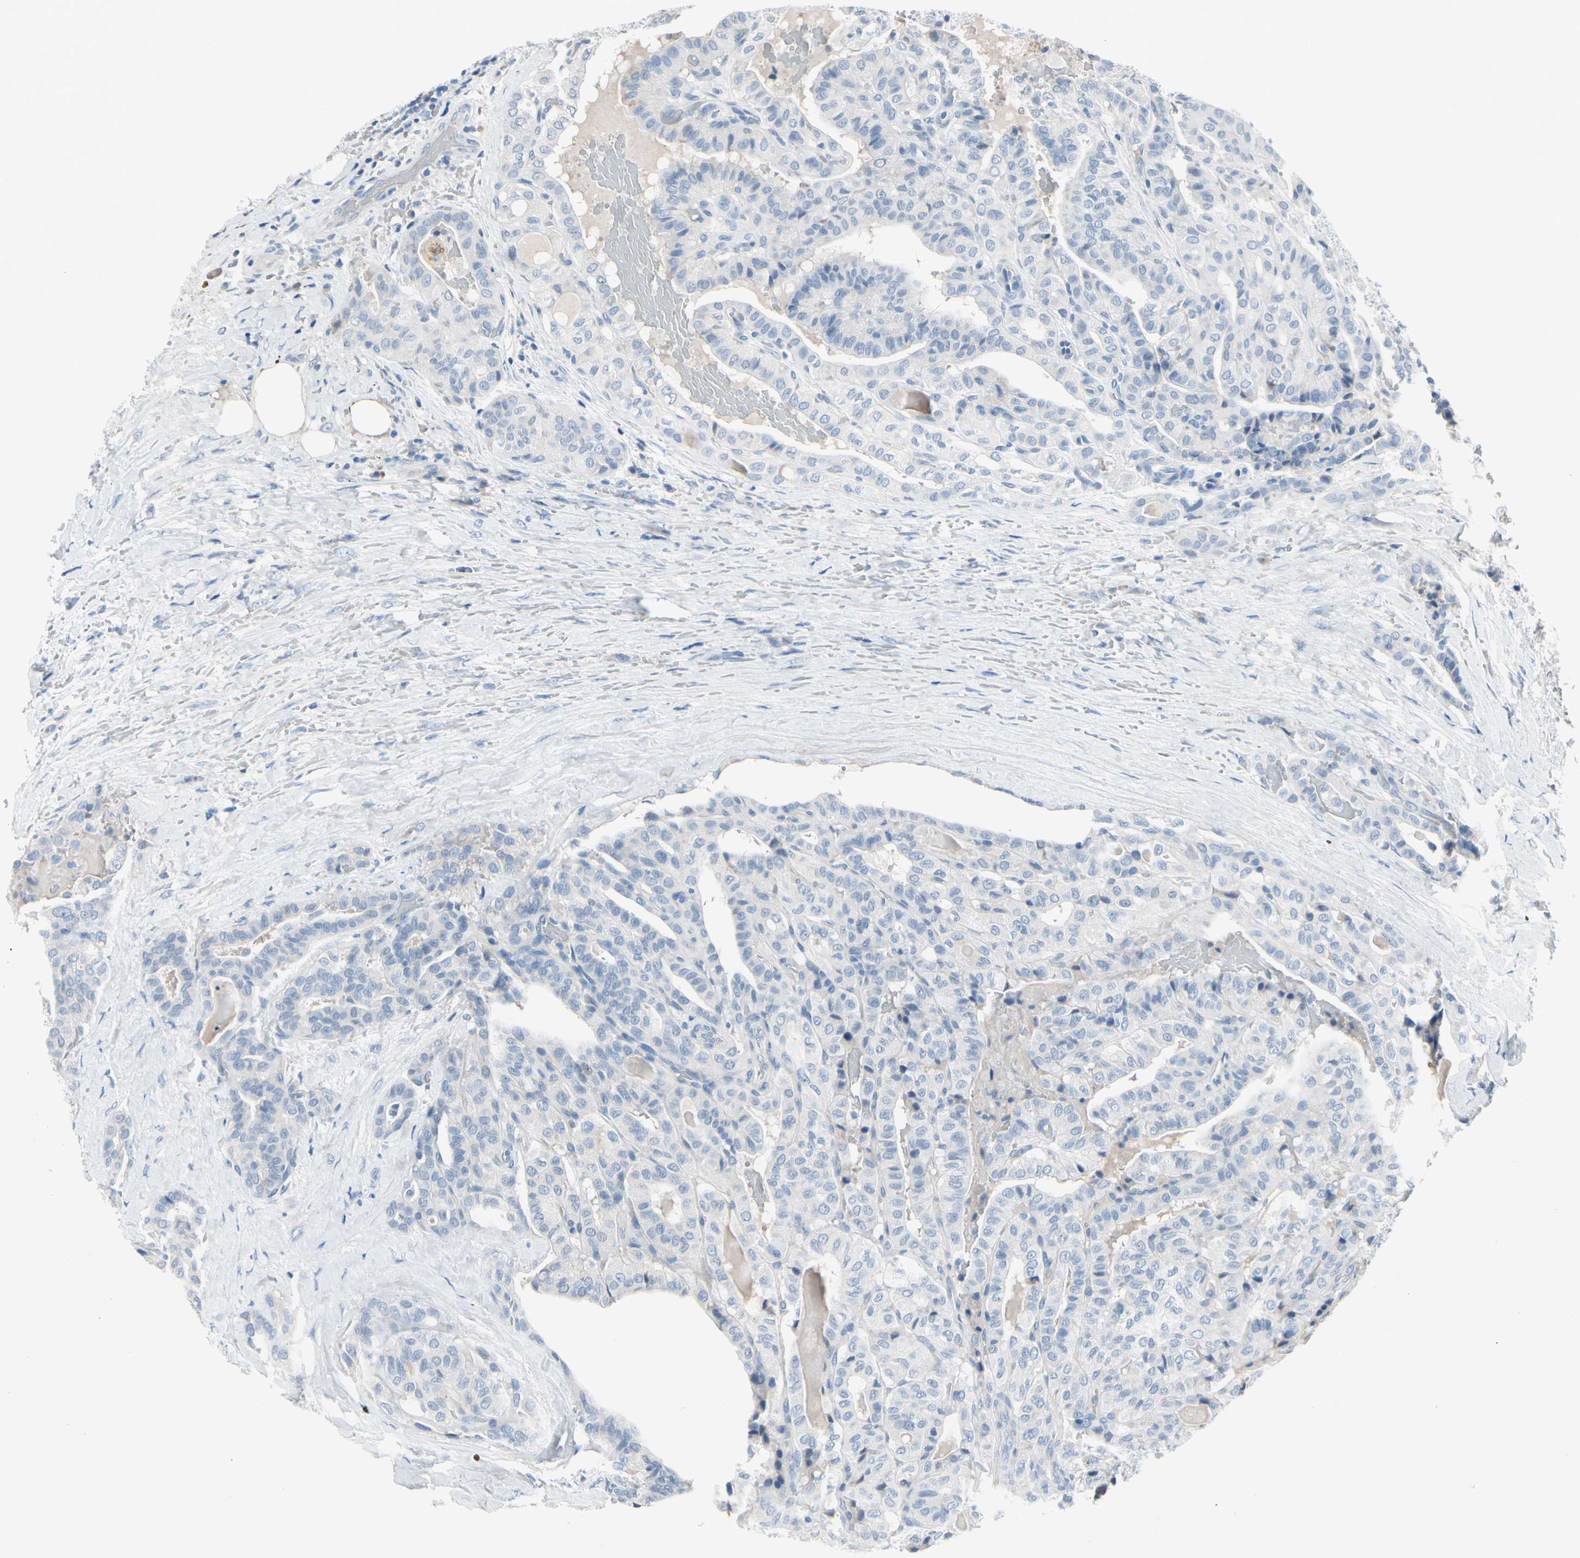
{"staining": {"intensity": "negative", "quantity": "none", "location": "none"}, "tissue": "thyroid cancer", "cell_type": "Tumor cells", "image_type": "cancer", "snomed": [{"axis": "morphology", "description": "Papillary adenocarcinoma, NOS"}, {"axis": "topography", "description": "Thyroid gland"}], "caption": "Tumor cells are negative for protein expression in human thyroid papillary adenocarcinoma.", "gene": "PGR", "patient": {"sex": "male", "age": 77}}